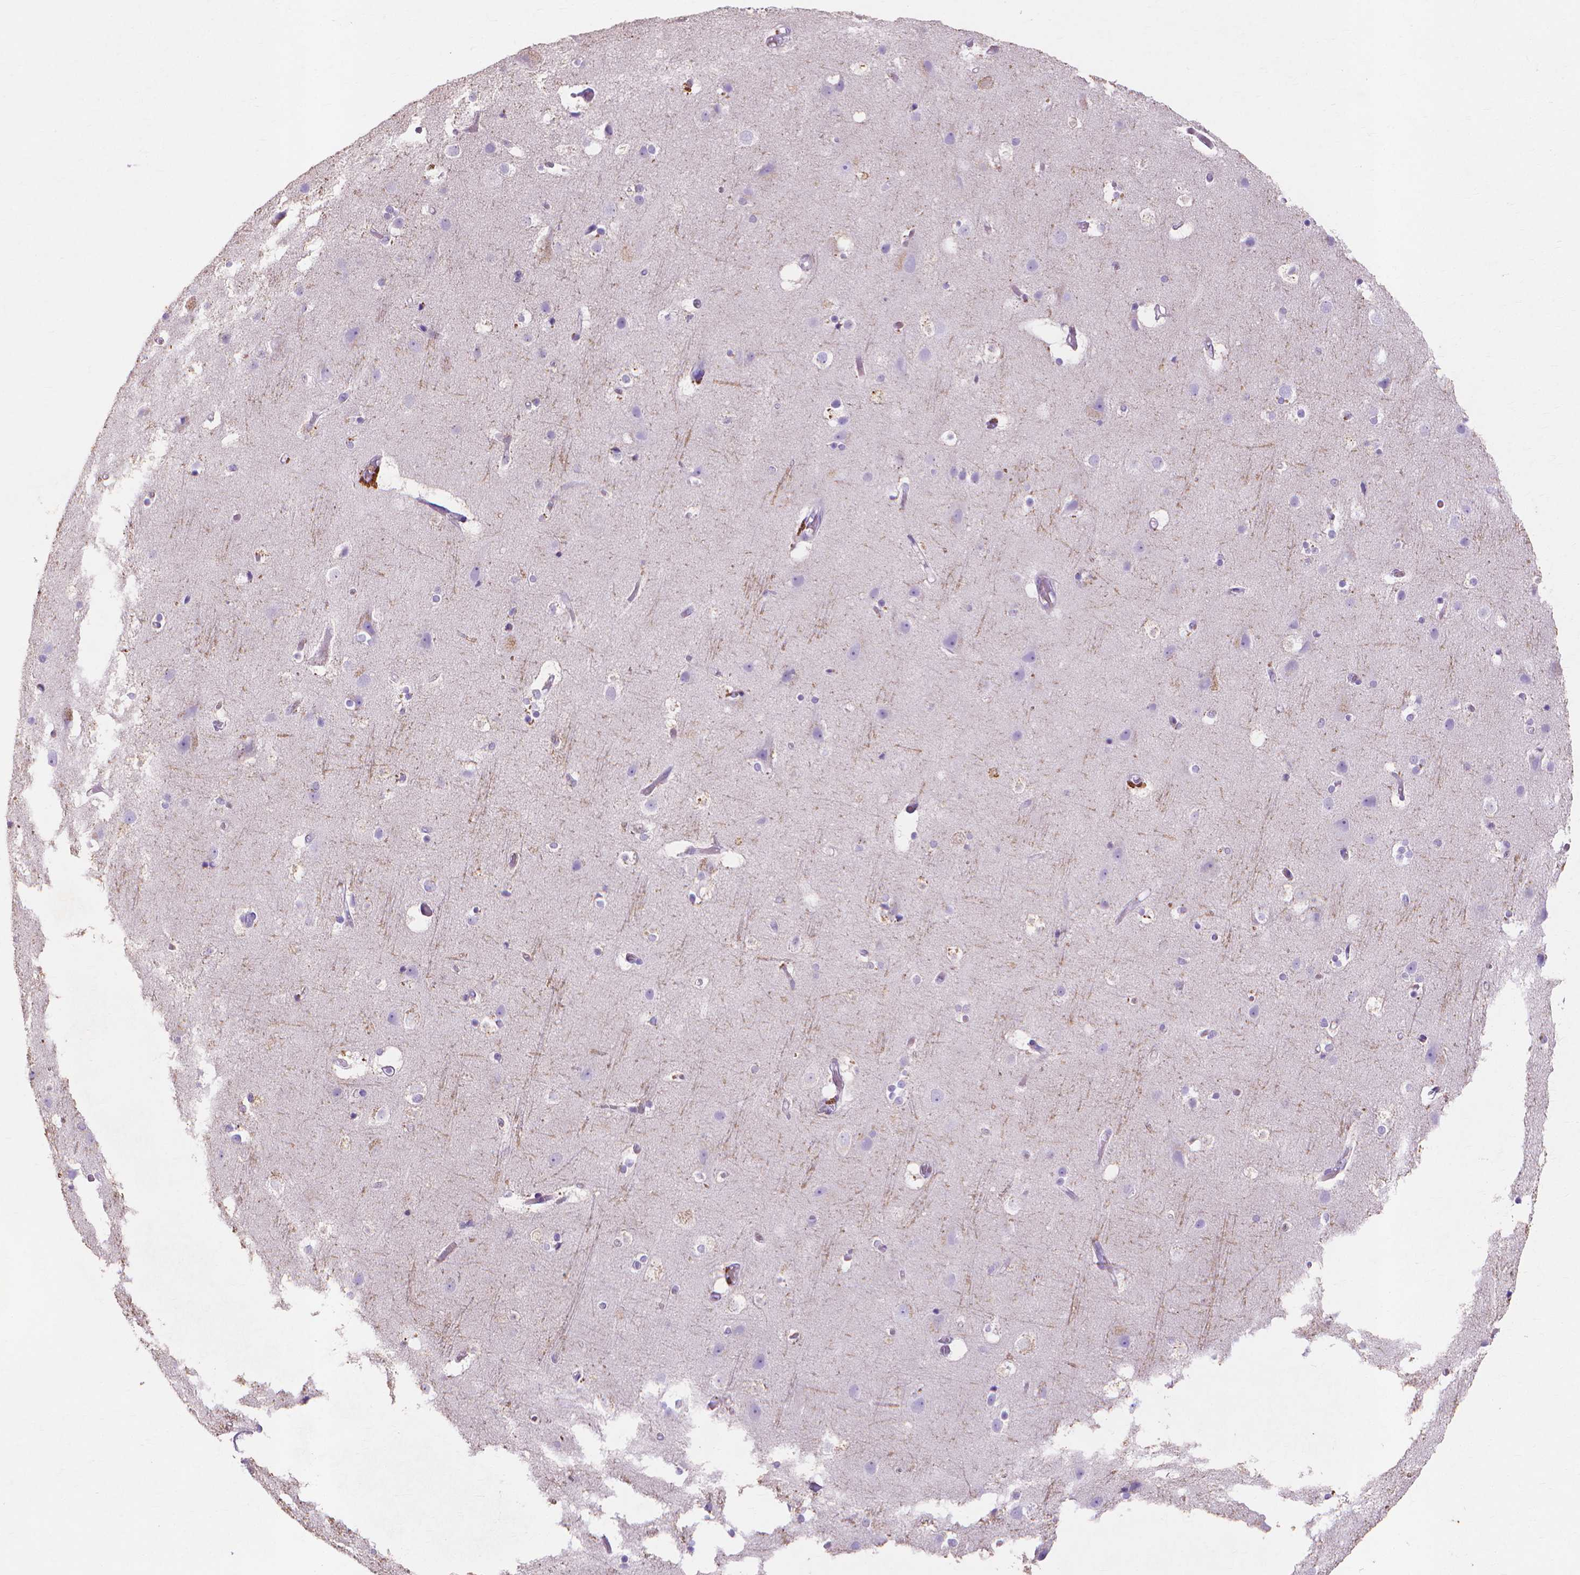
{"staining": {"intensity": "negative", "quantity": "none", "location": "none"}, "tissue": "cerebral cortex", "cell_type": "Endothelial cells", "image_type": "normal", "snomed": [{"axis": "morphology", "description": "Normal tissue, NOS"}, {"axis": "topography", "description": "Cerebral cortex"}], "caption": "The IHC photomicrograph has no significant positivity in endothelial cells of cerebral cortex. (IHC, brightfield microscopy, high magnification).", "gene": "MMP11", "patient": {"sex": "female", "age": 52}}